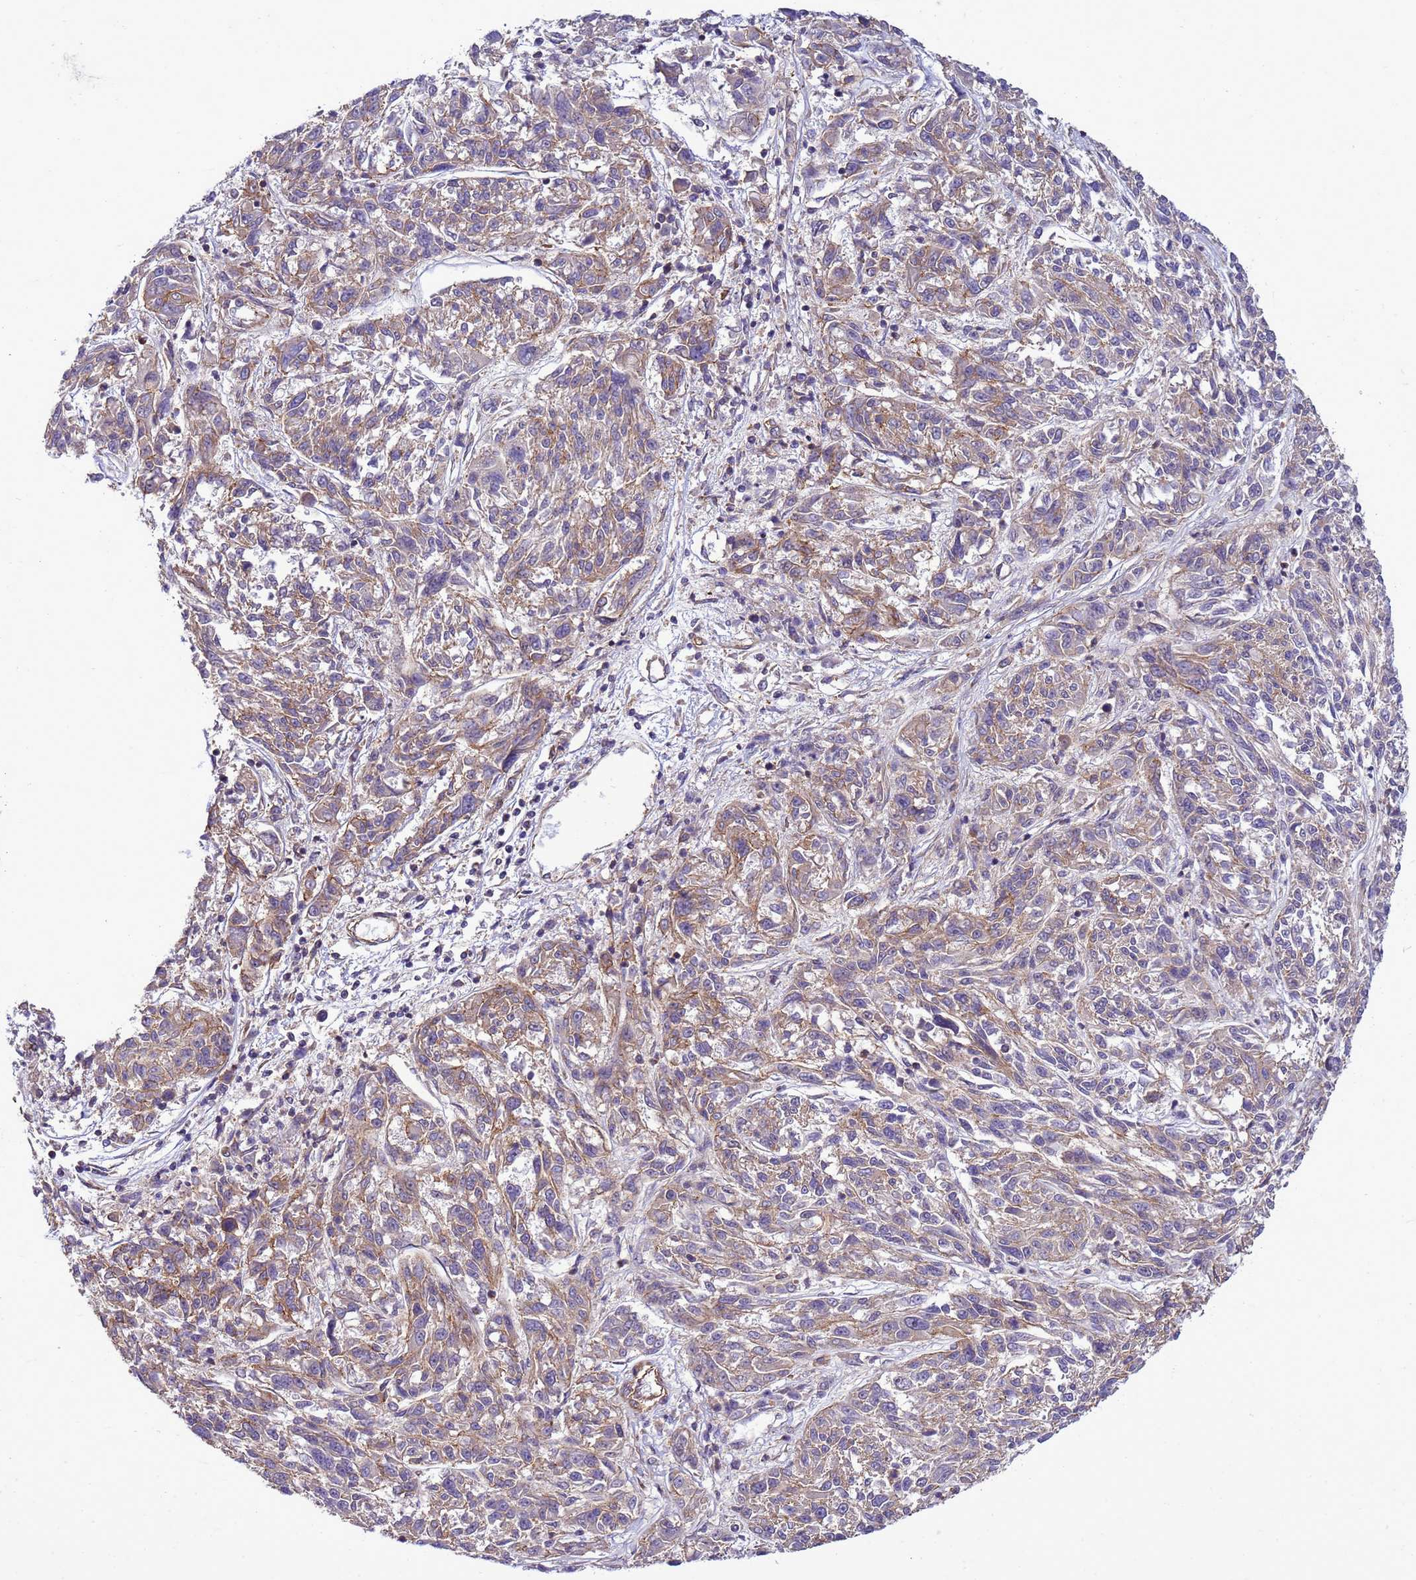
{"staining": {"intensity": "moderate", "quantity": ">75%", "location": "cytoplasmic/membranous"}, "tissue": "melanoma", "cell_type": "Tumor cells", "image_type": "cancer", "snomed": [{"axis": "morphology", "description": "Malignant melanoma, NOS"}, {"axis": "topography", "description": "Skin"}], "caption": "Human melanoma stained with a protein marker shows moderate staining in tumor cells.", "gene": "GEN1", "patient": {"sex": "male", "age": 53}}